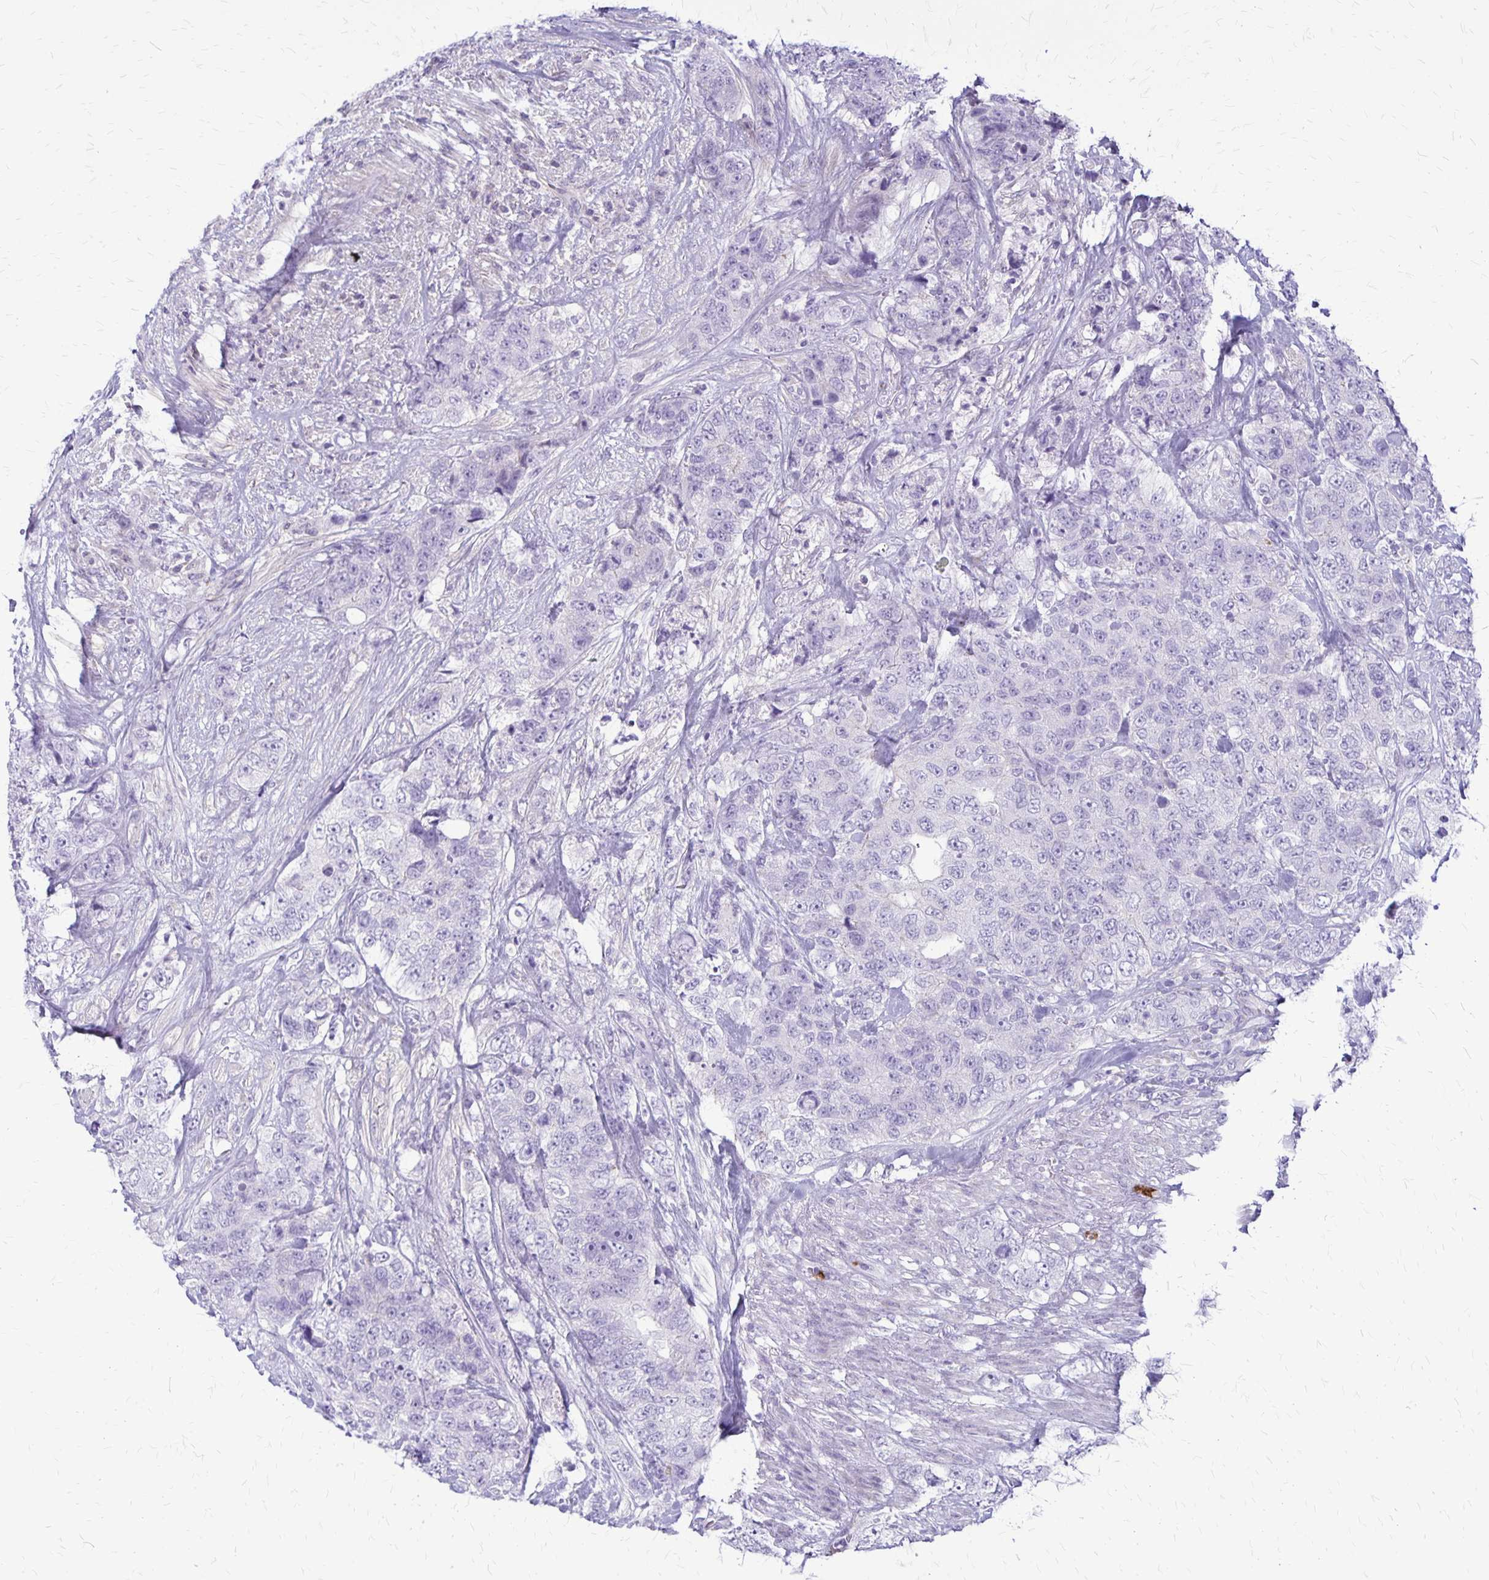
{"staining": {"intensity": "negative", "quantity": "none", "location": "none"}, "tissue": "urothelial cancer", "cell_type": "Tumor cells", "image_type": "cancer", "snomed": [{"axis": "morphology", "description": "Urothelial carcinoma, High grade"}, {"axis": "topography", "description": "Urinary bladder"}], "caption": "Tumor cells are negative for protein expression in human urothelial cancer. The staining is performed using DAB (3,3'-diaminobenzidine) brown chromogen with nuclei counter-stained in using hematoxylin.", "gene": "GP9", "patient": {"sex": "female", "age": 78}}